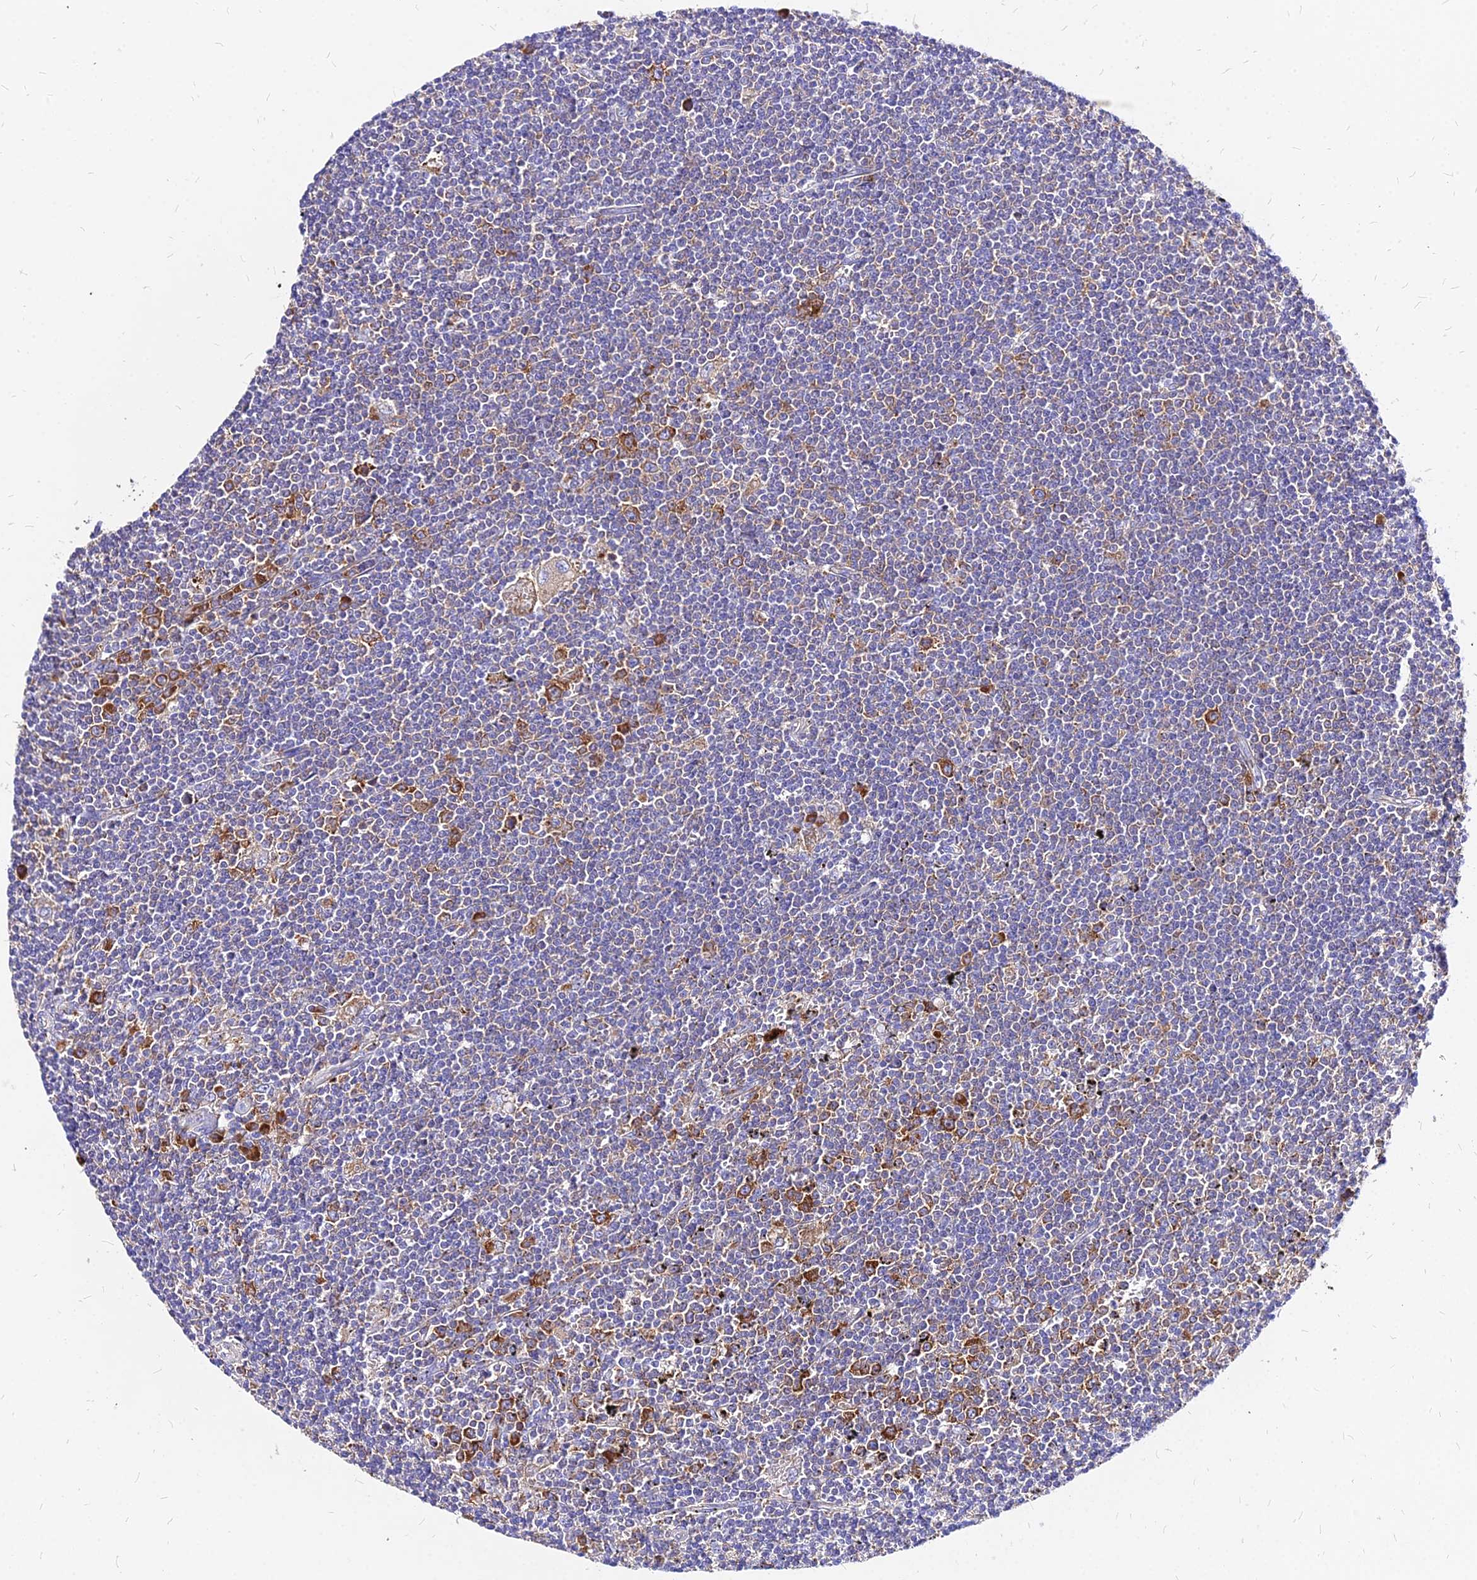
{"staining": {"intensity": "negative", "quantity": "none", "location": "none"}, "tissue": "lymphoma", "cell_type": "Tumor cells", "image_type": "cancer", "snomed": [{"axis": "morphology", "description": "Malignant lymphoma, non-Hodgkin's type, Low grade"}, {"axis": "topography", "description": "Spleen"}], "caption": "There is no significant staining in tumor cells of lymphoma.", "gene": "RPL19", "patient": {"sex": "male", "age": 76}}